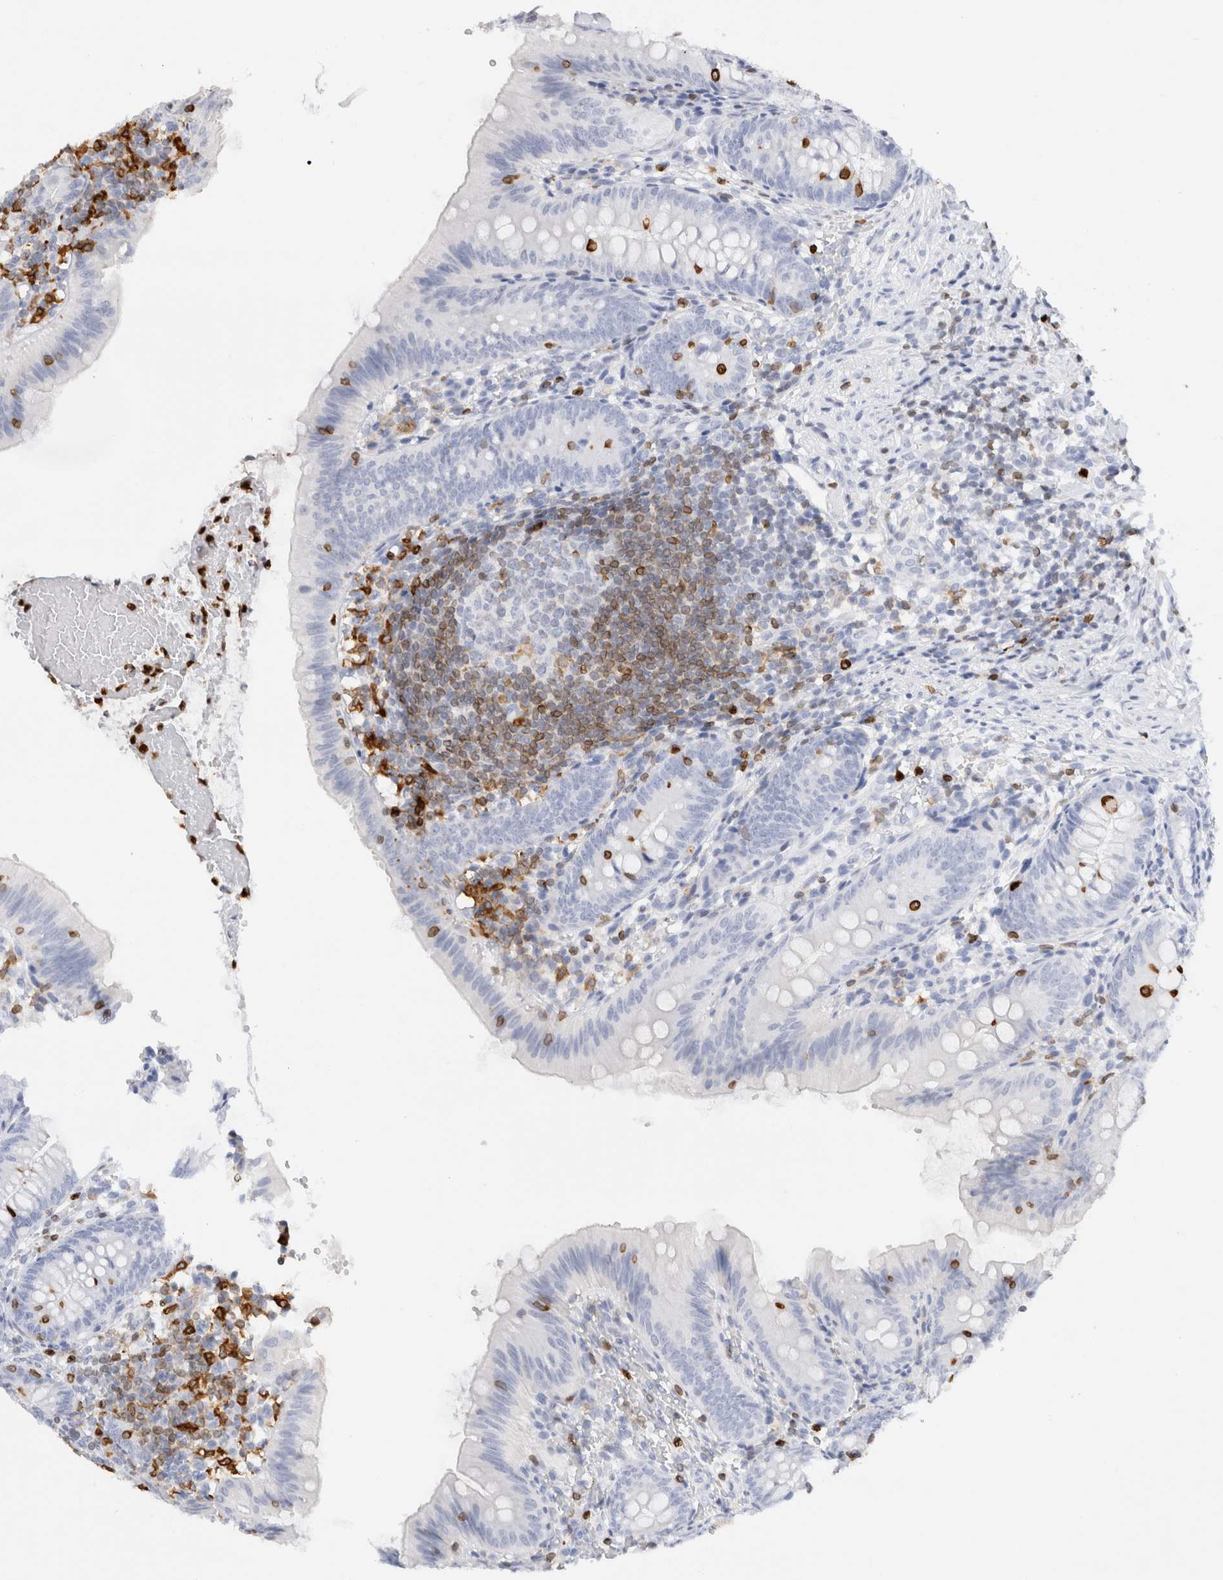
{"staining": {"intensity": "negative", "quantity": "none", "location": "none"}, "tissue": "appendix", "cell_type": "Glandular cells", "image_type": "normal", "snomed": [{"axis": "morphology", "description": "Normal tissue, NOS"}, {"axis": "topography", "description": "Appendix"}], "caption": "DAB (3,3'-diaminobenzidine) immunohistochemical staining of unremarkable human appendix reveals no significant staining in glandular cells.", "gene": "ALOX5AP", "patient": {"sex": "male", "age": 1}}